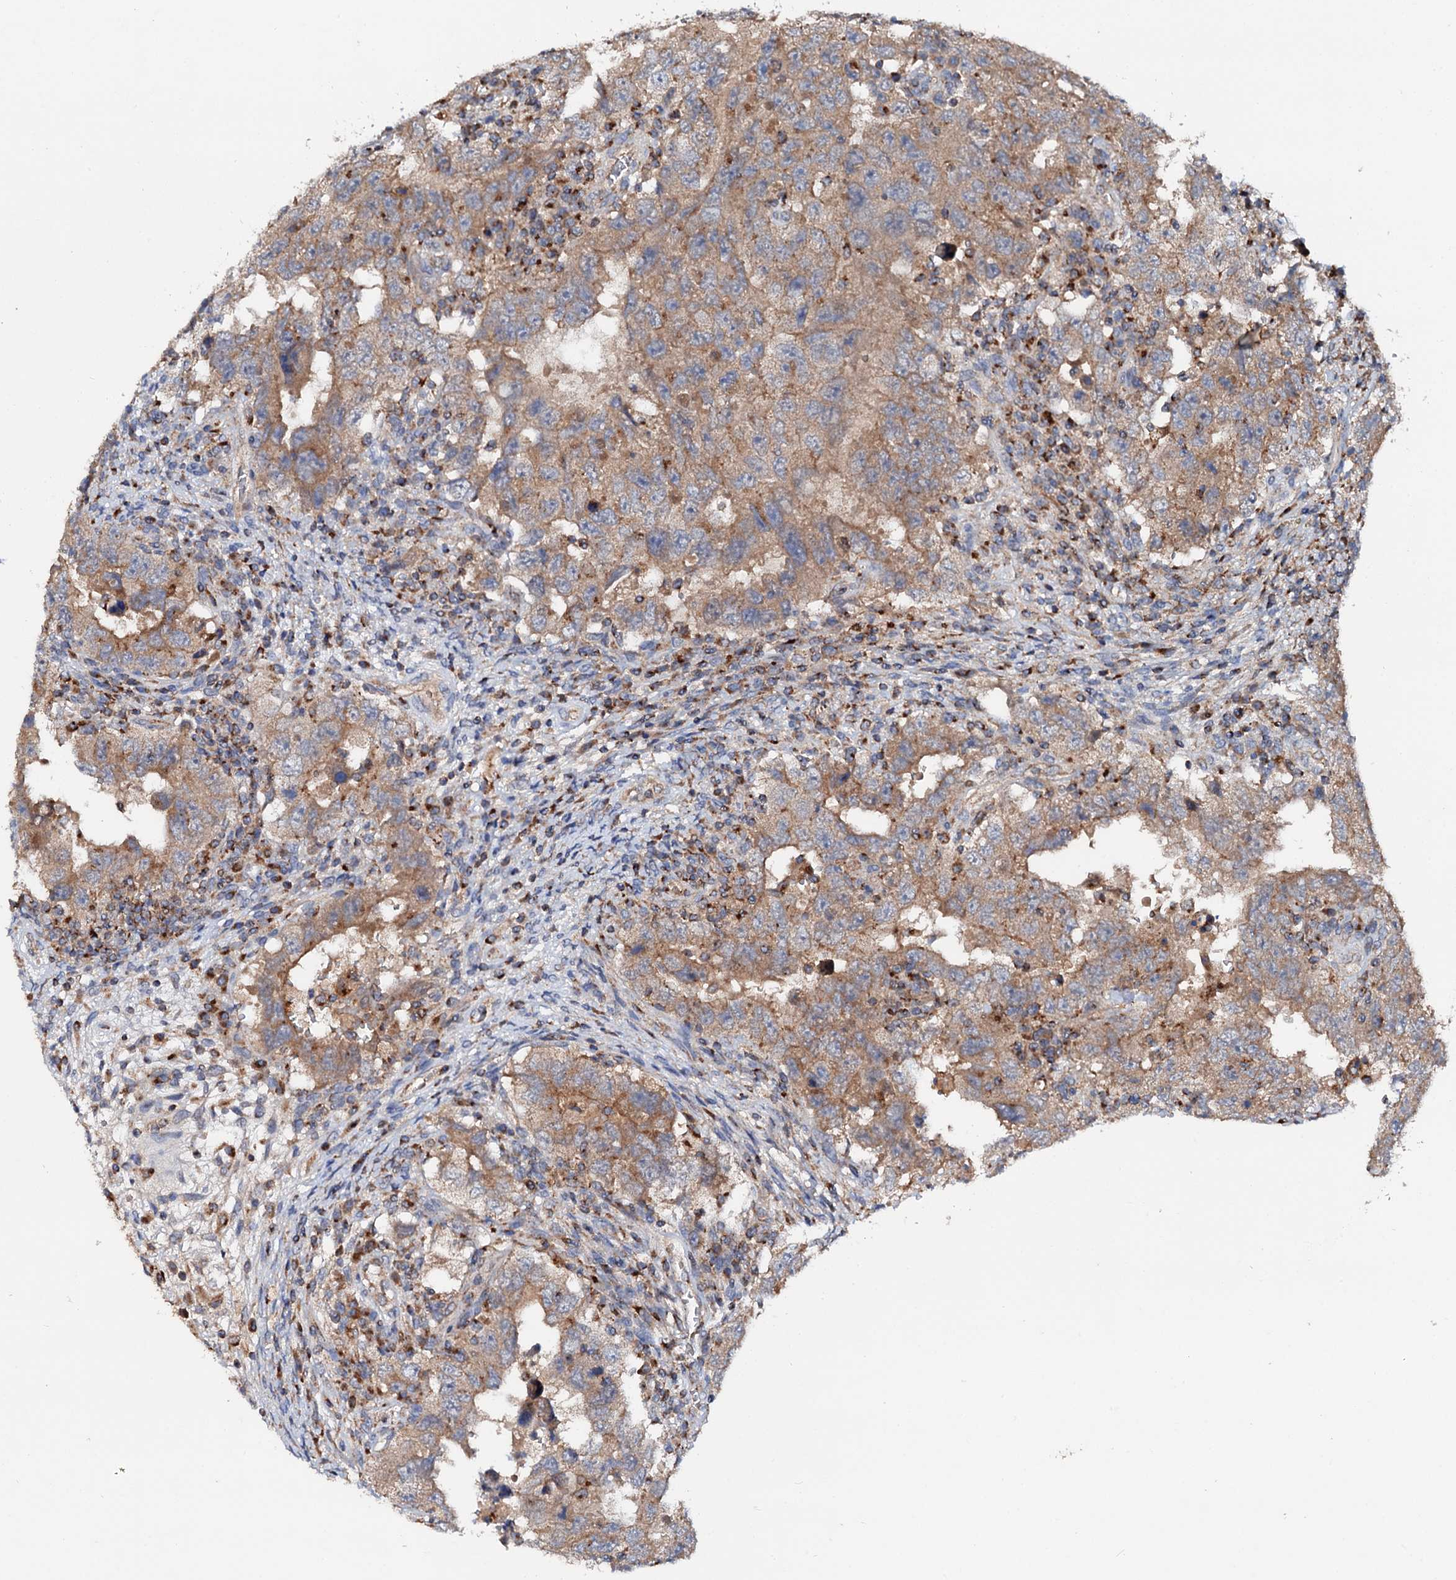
{"staining": {"intensity": "moderate", "quantity": ">75%", "location": "cytoplasmic/membranous"}, "tissue": "testis cancer", "cell_type": "Tumor cells", "image_type": "cancer", "snomed": [{"axis": "morphology", "description": "Carcinoma, Embryonal, NOS"}, {"axis": "topography", "description": "Testis"}], "caption": "A histopathology image of testis cancer (embryonal carcinoma) stained for a protein reveals moderate cytoplasmic/membranous brown staining in tumor cells. (brown staining indicates protein expression, while blue staining denotes nuclei).", "gene": "ST3GAL1", "patient": {"sex": "male", "age": 26}}